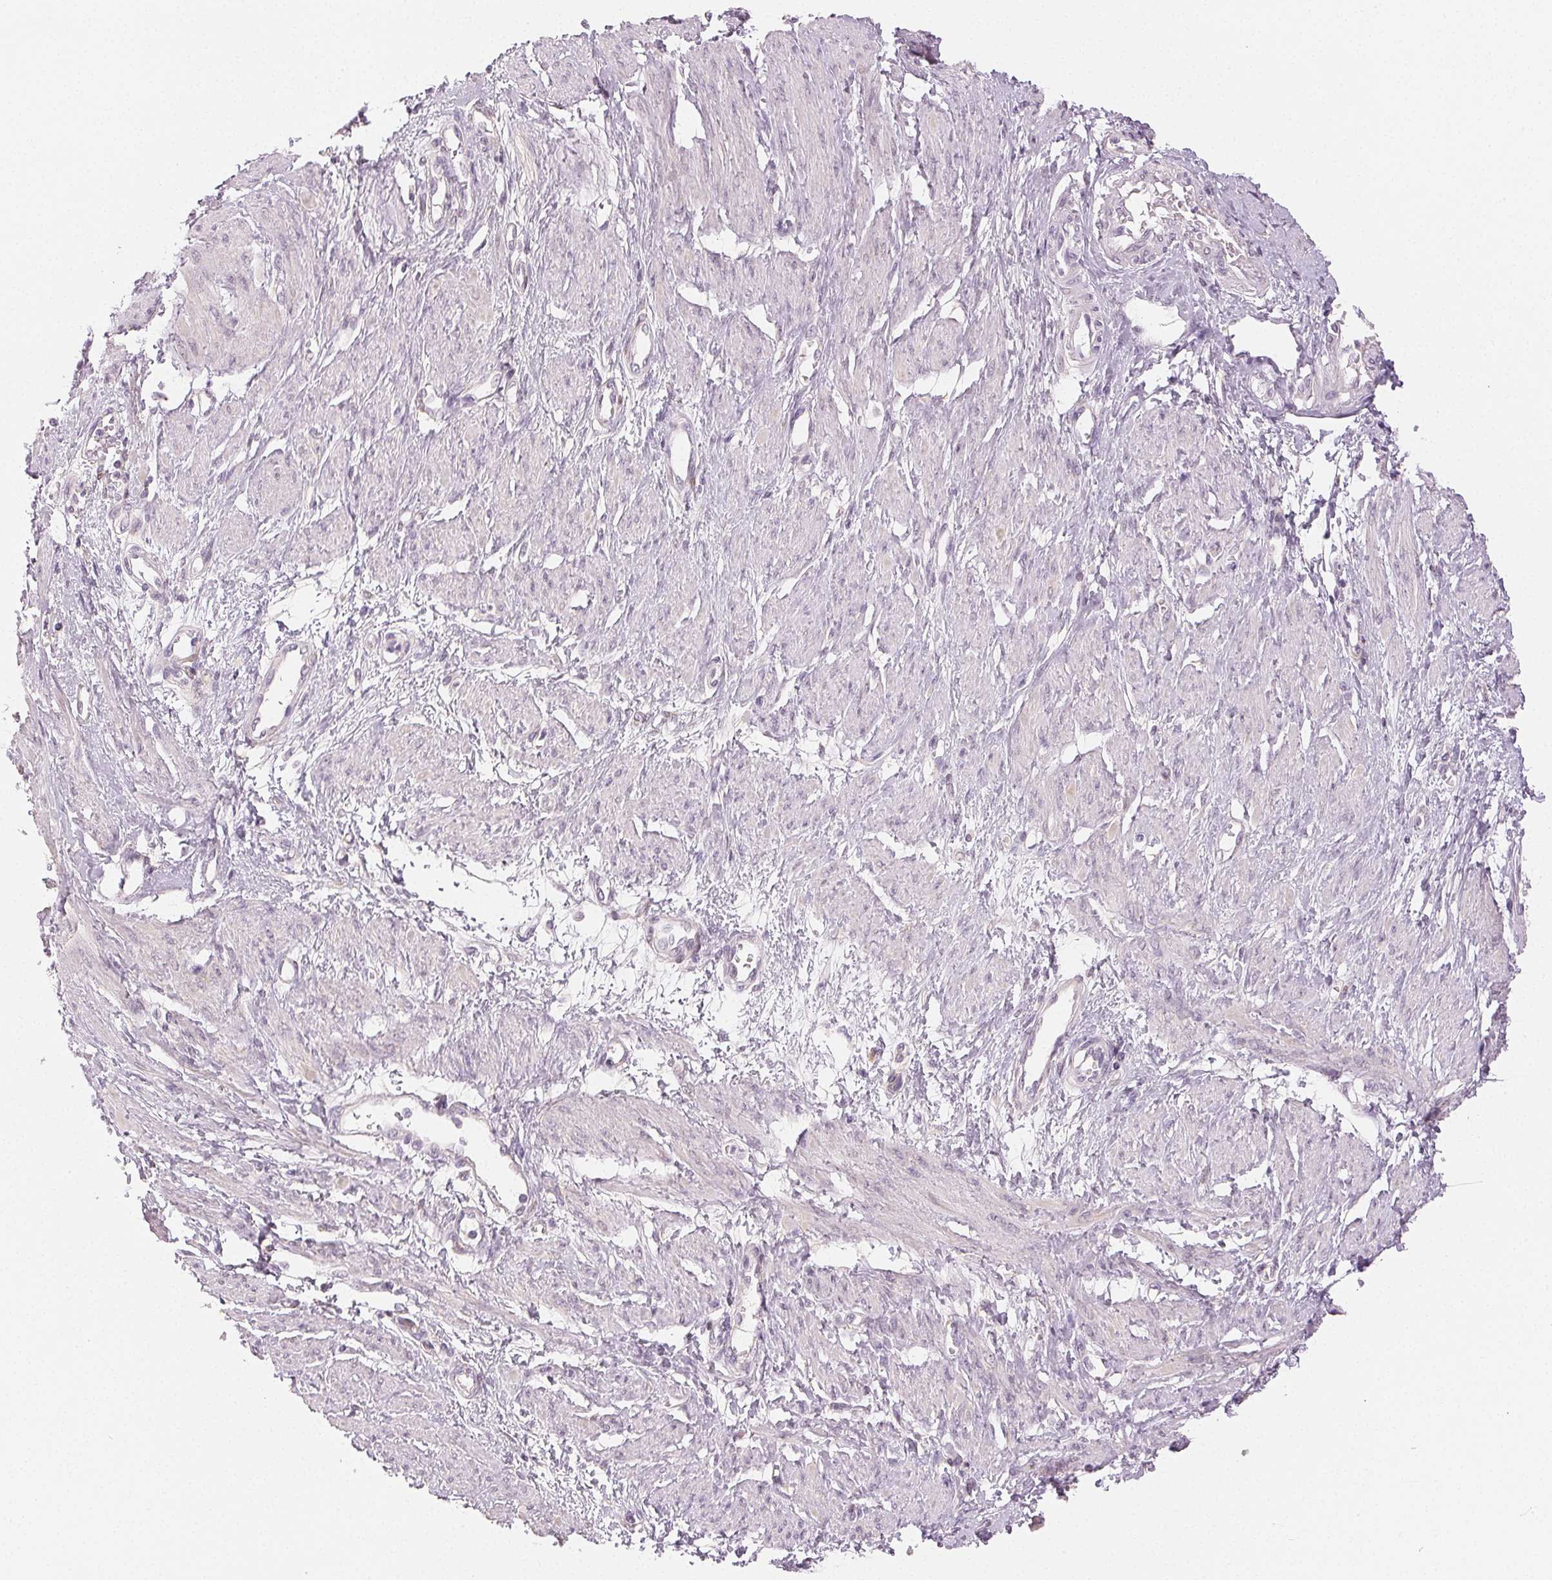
{"staining": {"intensity": "negative", "quantity": "none", "location": "none"}, "tissue": "smooth muscle", "cell_type": "Smooth muscle cells", "image_type": "normal", "snomed": [{"axis": "morphology", "description": "Normal tissue, NOS"}, {"axis": "topography", "description": "Smooth muscle"}, {"axis": "topography", "description": "Uterus"}], "caption": "Smooth muscle cells show no significant protein staining in unremarkable smooth muscle. (DAB immunohistochemistry, high magnification).", "gene": "MAP1LC3A", "patient": {"sex": "female", "age": 39}}